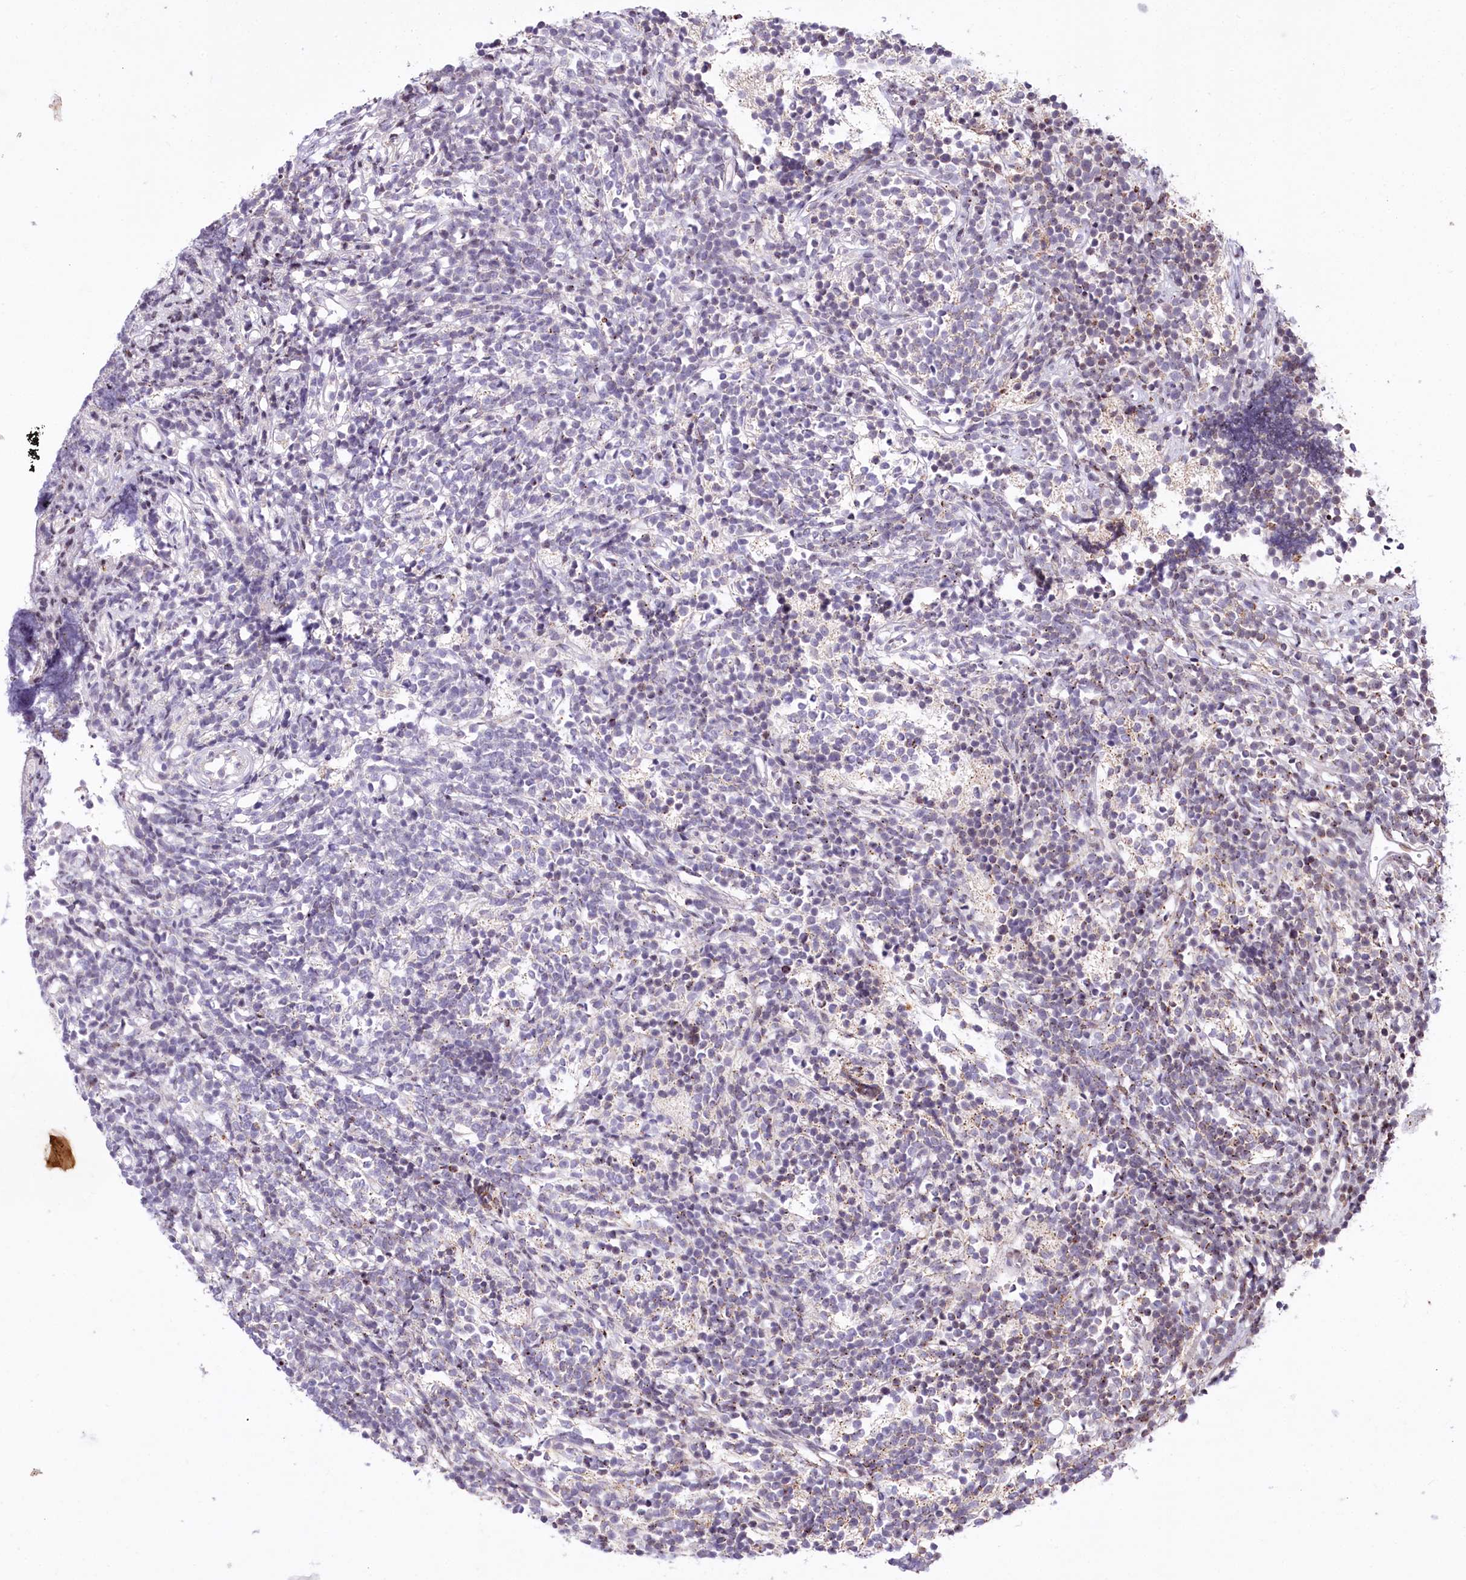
{"staining": {"intensity": "negative", "quantity": "none", "location": "none"}, "tissue": "glioma", "cell_type": "Tumor cells", "image_type": "cancer", "snomed": [{"axis": "morphology", "description": "Glioma, malignant, Low grade"}, {"axis": "topography", "description": "Brain"}], "caption": "There is no significant staining in tumor cells of malignant glioma (low-grade).", "gene": "ZFYVE27", "patient": {"sex": "female", "age": 1}}